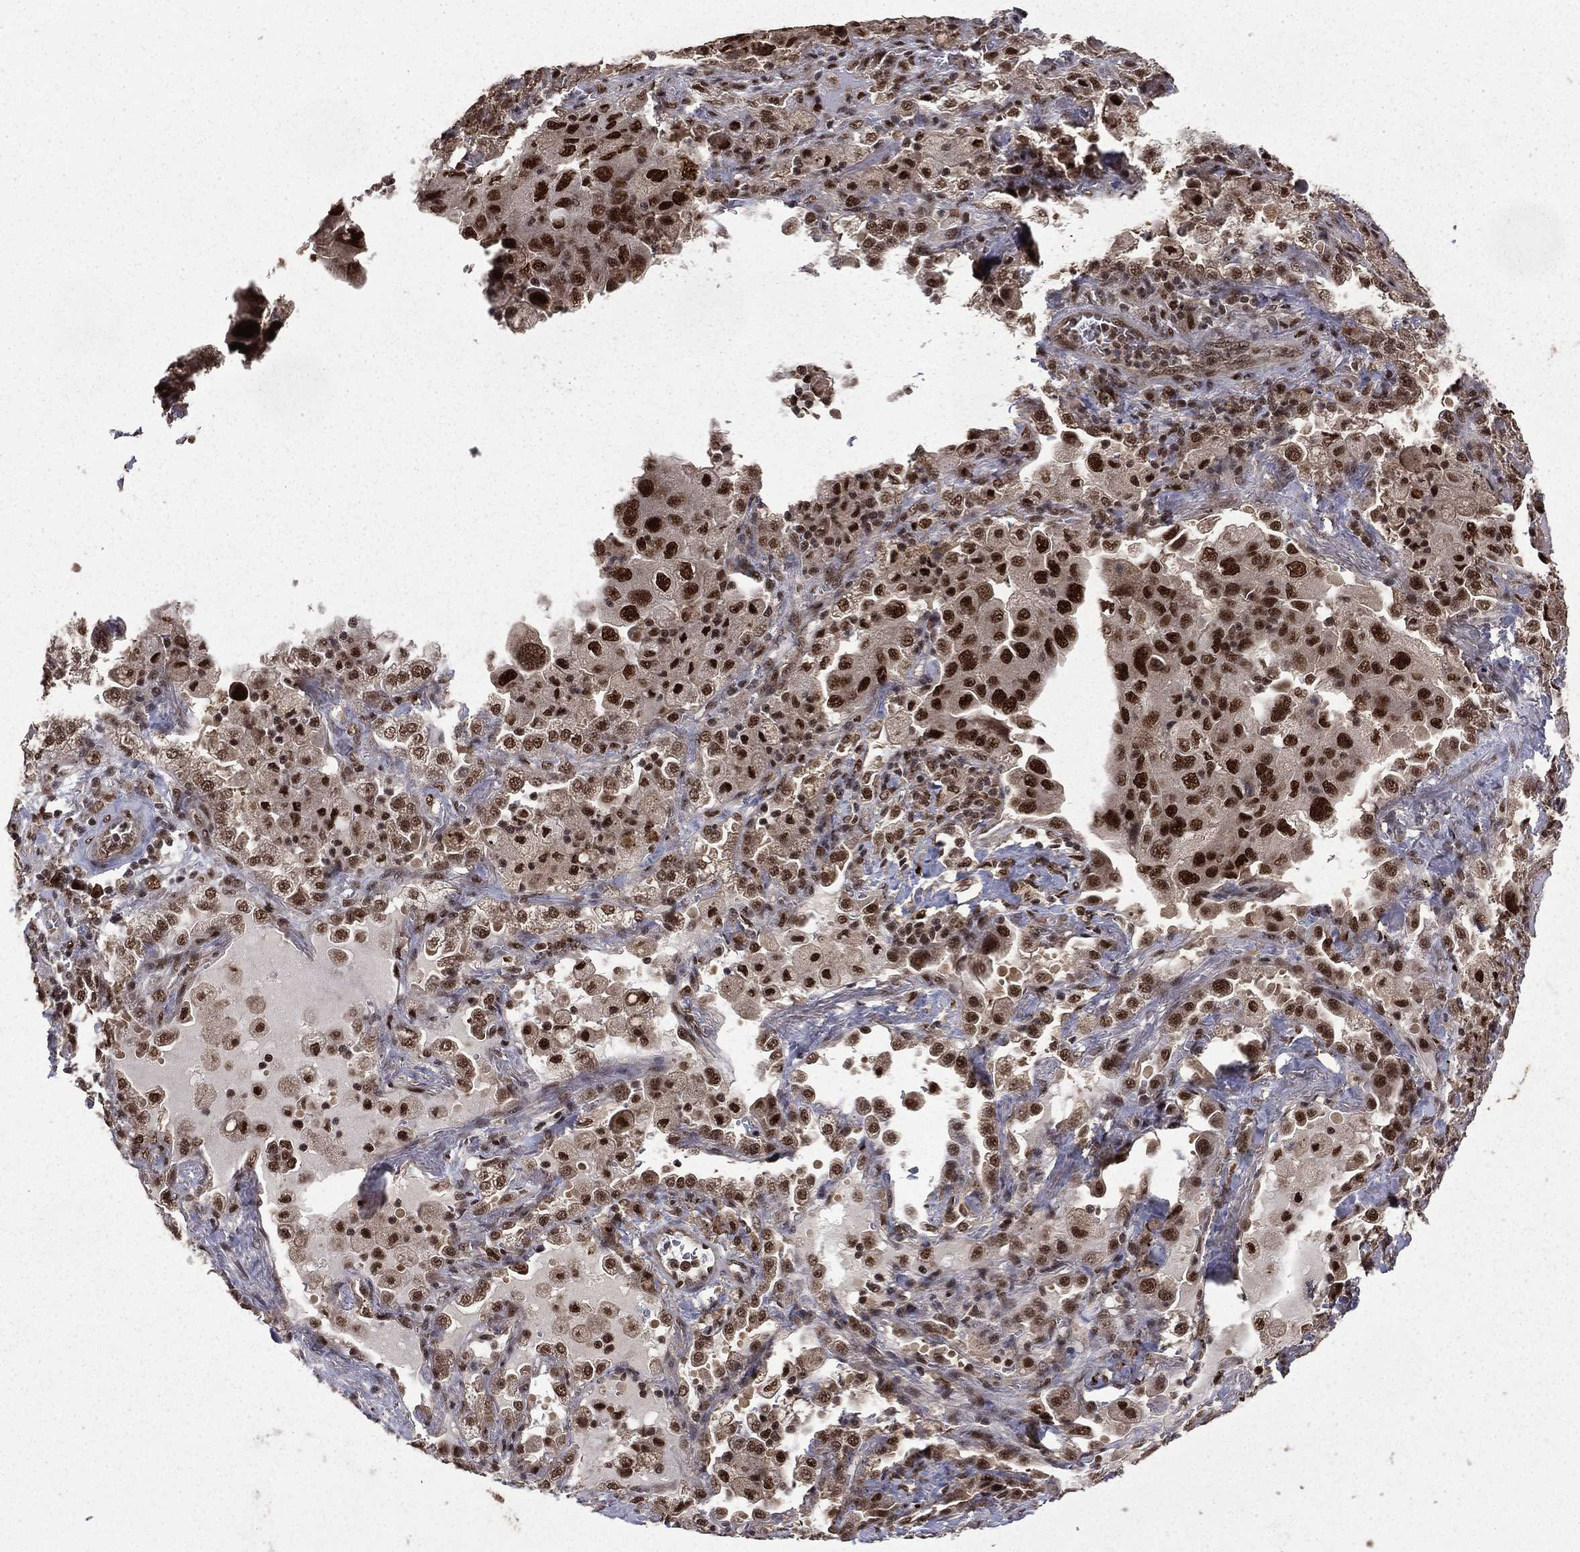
{"staining": {"intensity": "strong", "quantity": ">75%", "location": "nuclear"}, "tissue": "lung cancer", "cell_type": "Tumor cells", "image_type": "cancer", "snomed": [{"axis": "morphology", "description": "Adenocarcinoma, NOS"}, {"axis": "topography", "description": "Lung"}], "caption": "Adenocarcinoma (lung) stained with a protein marker reveals strong staining in tumor cells.", "gene": "JMJD6", "patient": {"sex": "female", "age": 61}}